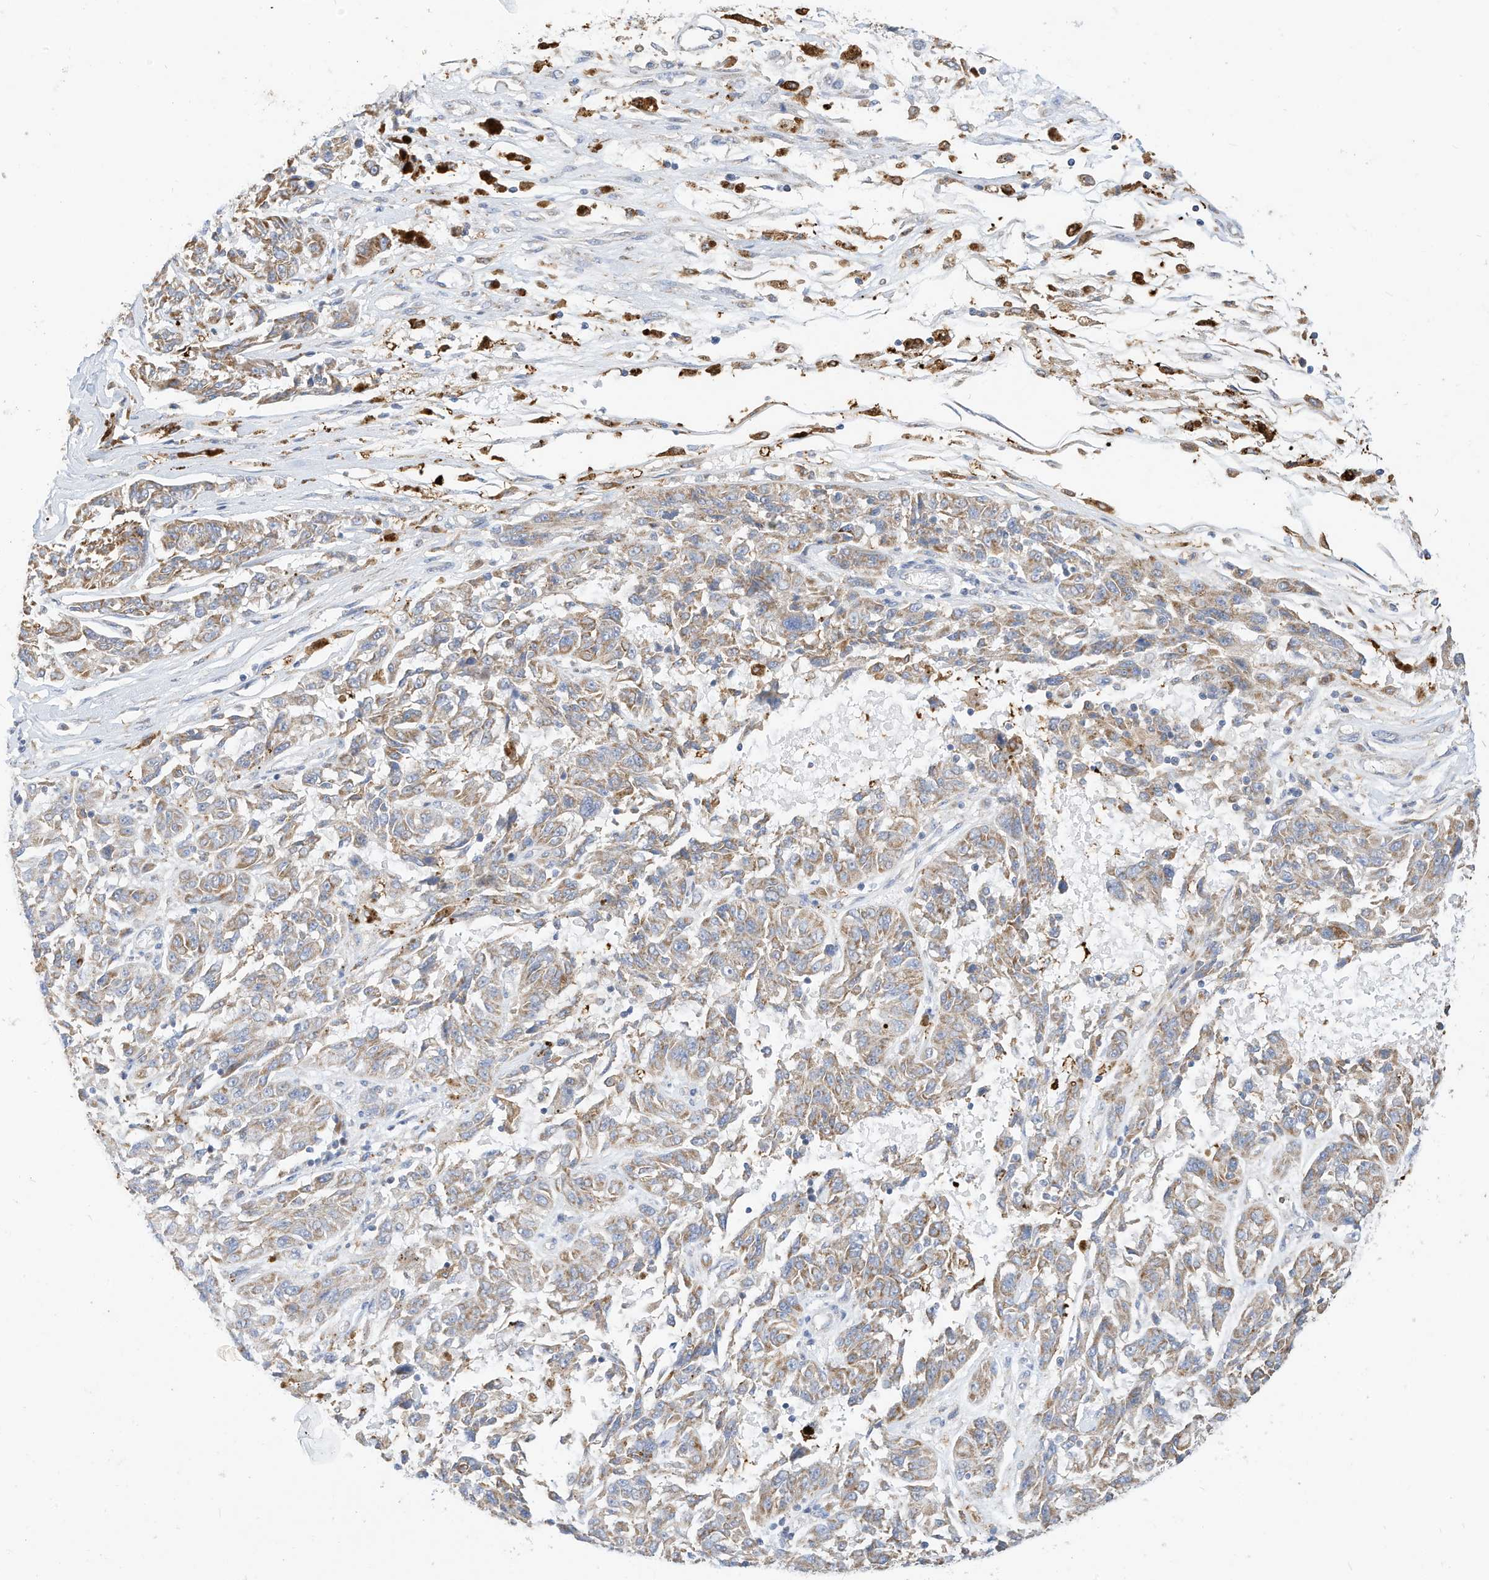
{"staining": {"intensity": "moderate", "quantity": ">75%", "location": "cytoplasmic/membranous"}, "tissue": "melanoma", "cell_type": "Tumor cells", "image_type": "cancer", "snomed": [{"axis": "morphology", "description": "Malignant melanoma, NOS"}, {"axis": "topography", "description": "Skin"}], "caption": "Immunohistochemistry (IHC) (DAB (3,3'-diaminobenzidine)) staining of human melanoma reveals moderate cytoplasmic/membranous protein staining in approximately >75% of tumor cells. The protein is shown in brown color, while the nuclei are stained blue.", "gene": "RHOH", "patient": {"sex": "male", "age": 53}}